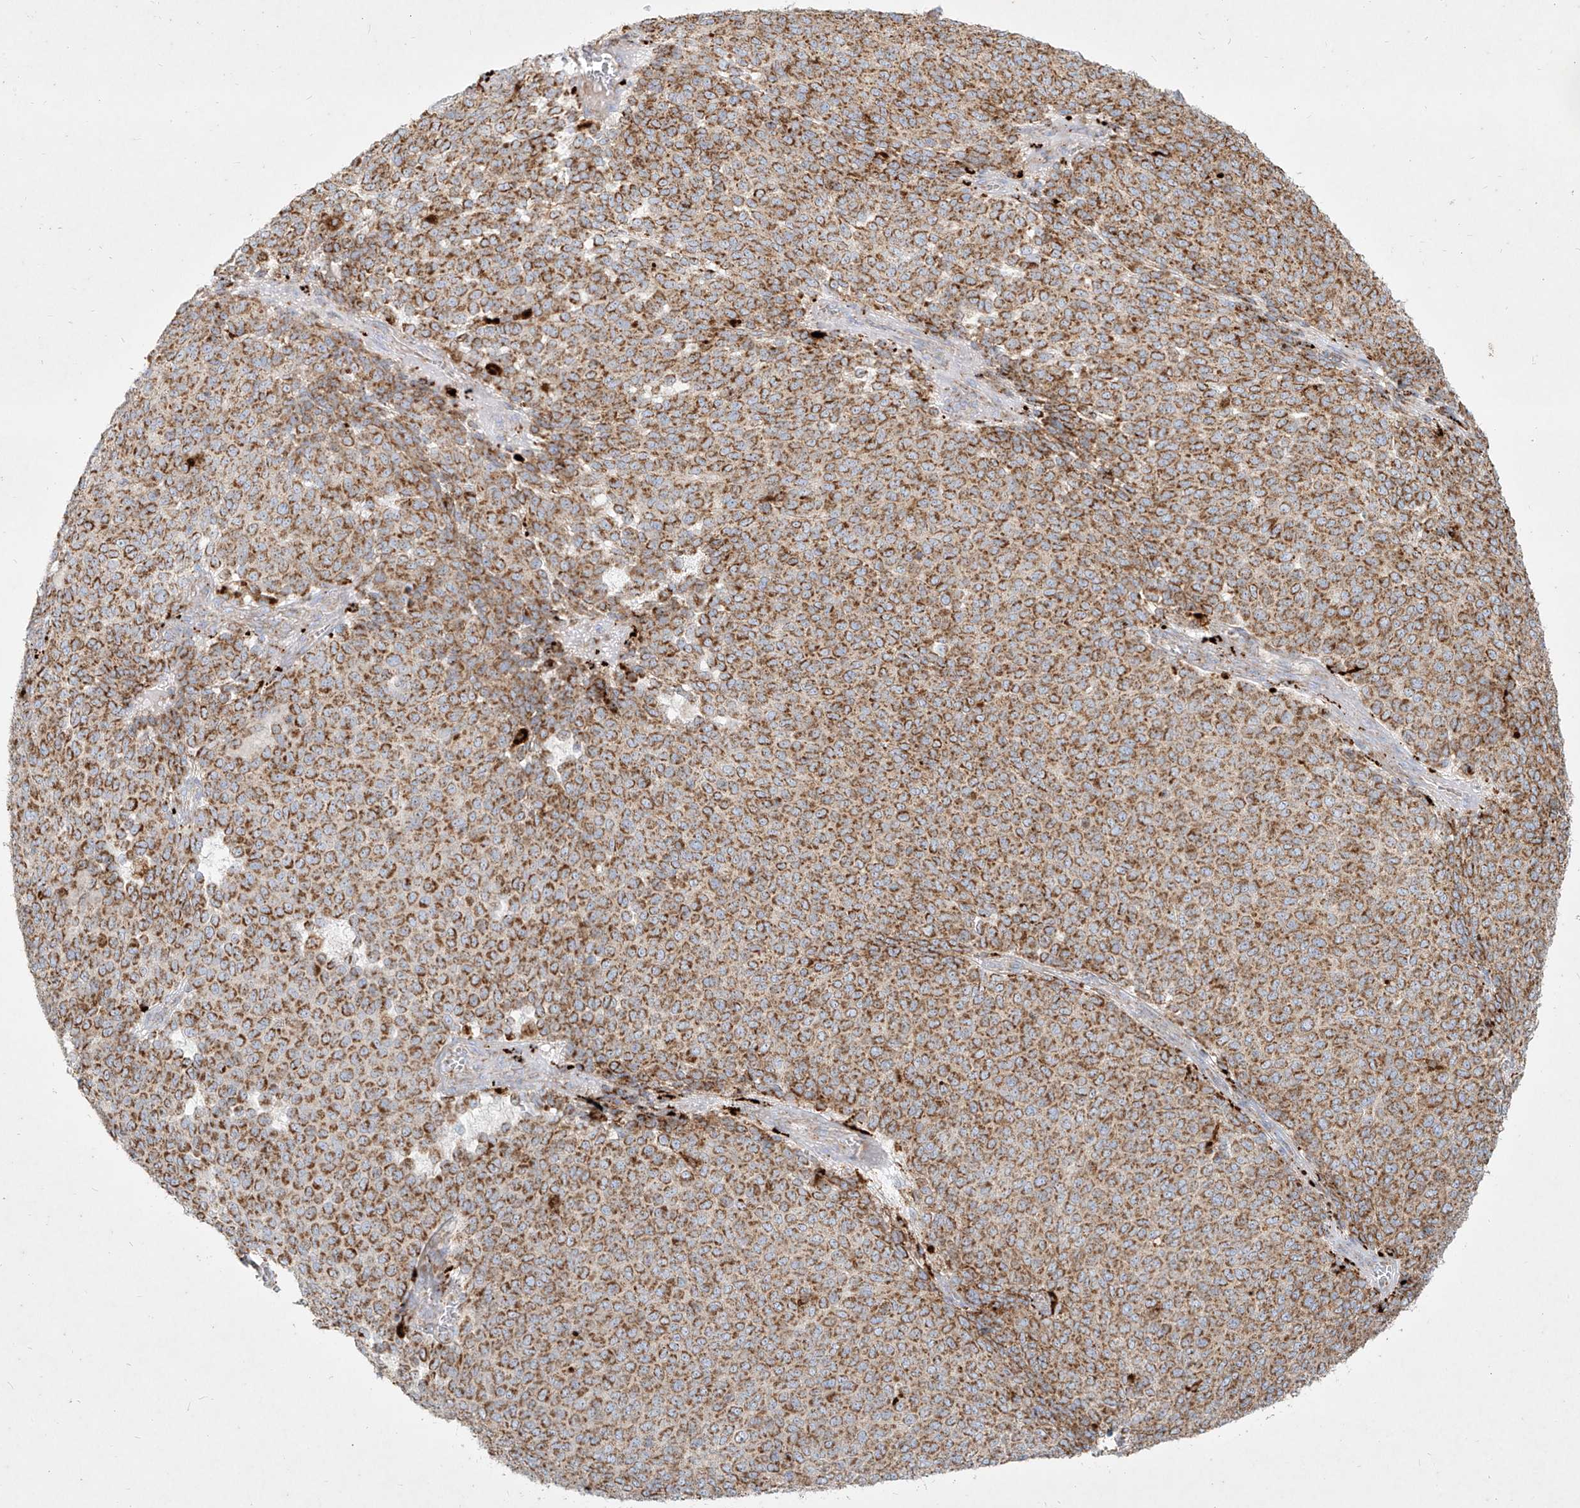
{"staining": {"intensity": "moderate", "quantity": ">75%", "location": "cytoplasmic/membranous"}, "tissue": "melanoma", "cell_type": "Tumor cells", "image_type": "cancer", "snomed": [{"axis": "morphology", "description": "Malignant melanoma, NOS"}, {"axis": "topography", "description": "Skin"}], "caption": "Protein expression analysis of melanoma shows moderate cytoplasmic/membranous positivity in about >75% of tumor cells.", "gene": "MTX2", "patient": {"sex": "male", "age": 49}}